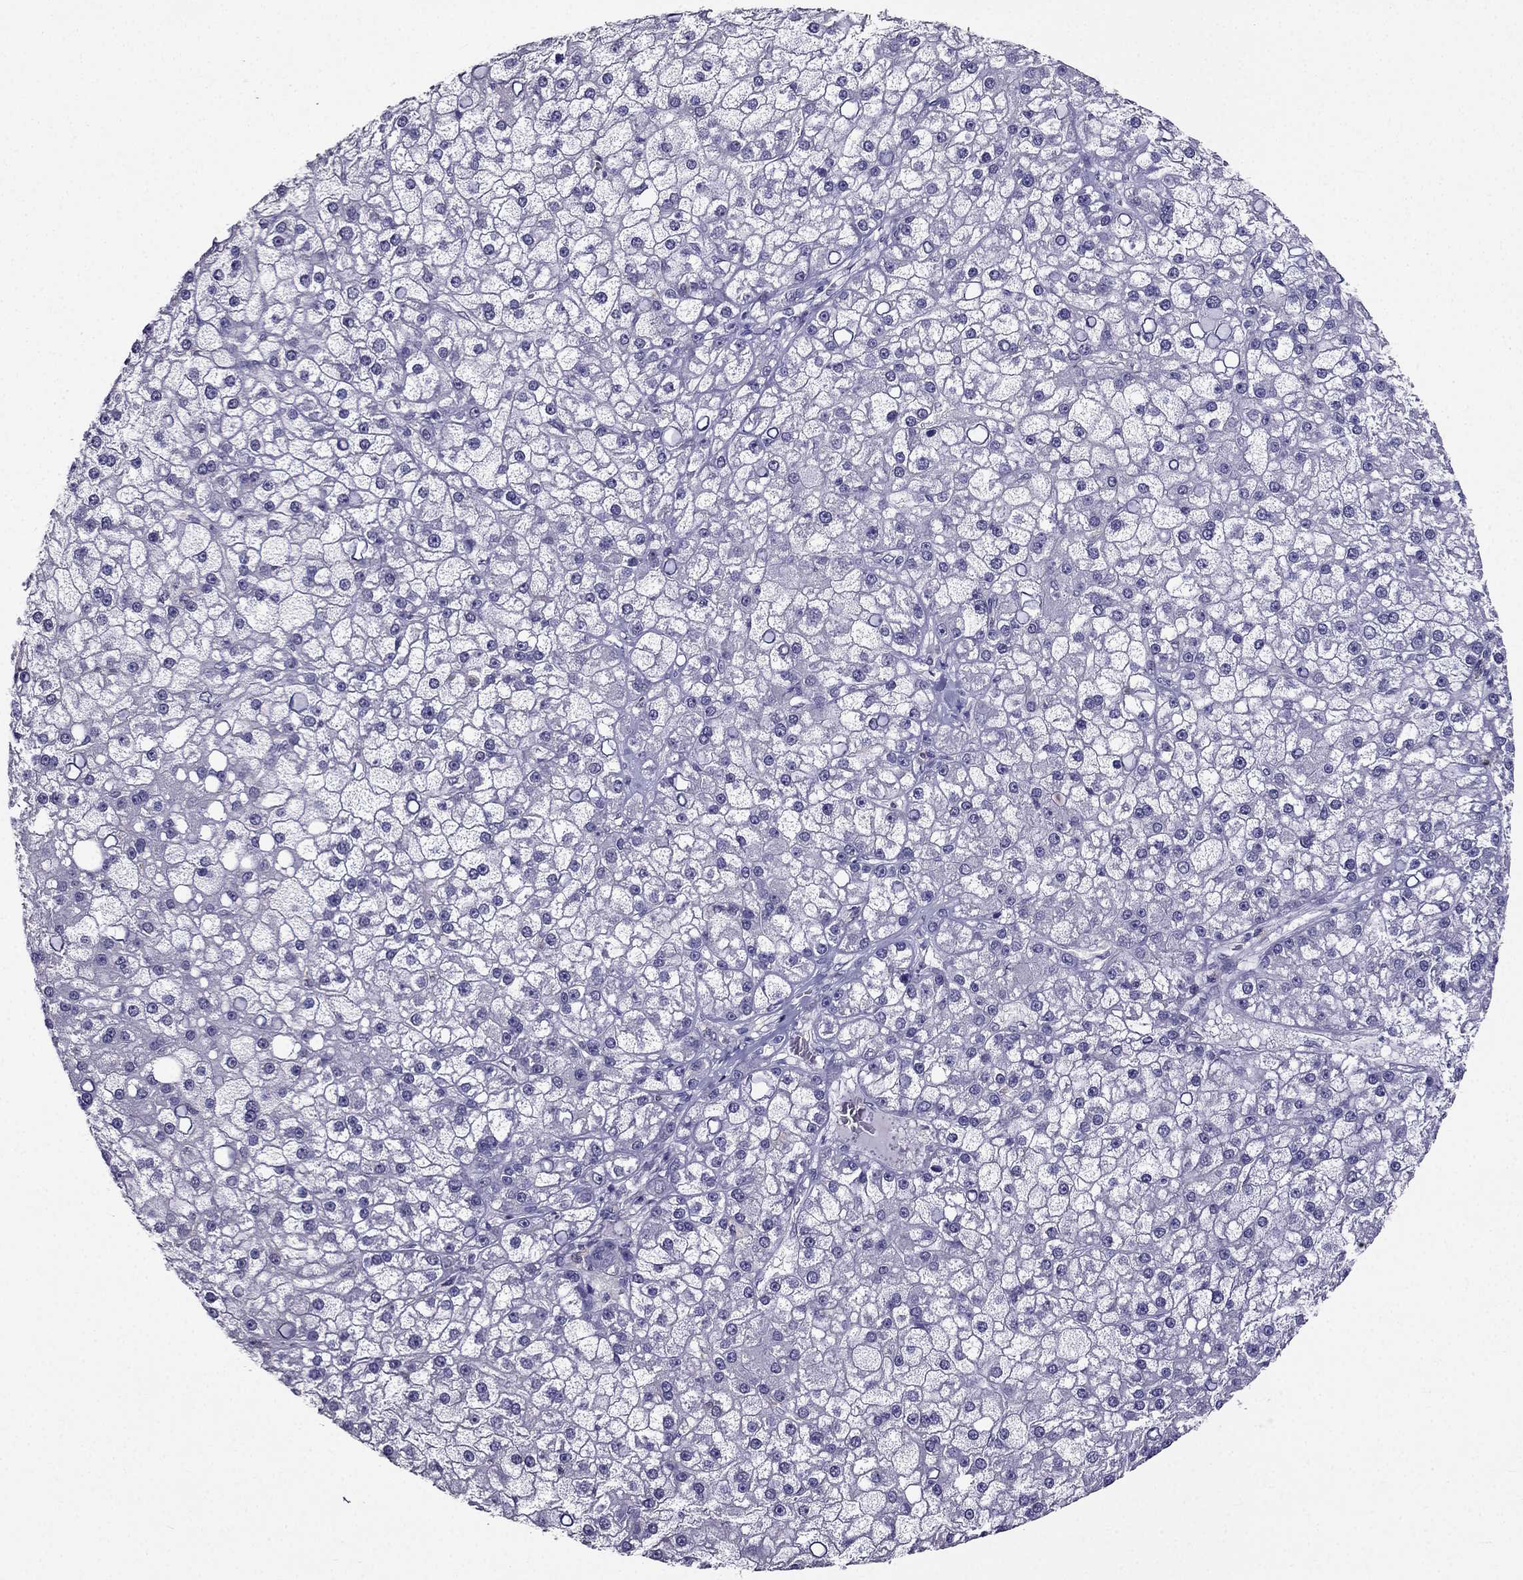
{"staining": {"intensity": "negative", "quantity": "none", "location": "none"}, "tissue": "liver cancer", "cell_type": "Tumor cells", "image_type": "cancer", "snomed": [{"axis": "morphology", "description": "Carcinoma, Hepatocellular, NOS"}, {"axis": "topography", "description": "Liver"}], "caption": "DAB (3,3'-diaminobenzidine) immunohistochemical staining of human liver cancer displays no significant expression in tumor cells.", "gene": "AAK1", "patient": {"sex": "male", "age": 67}}